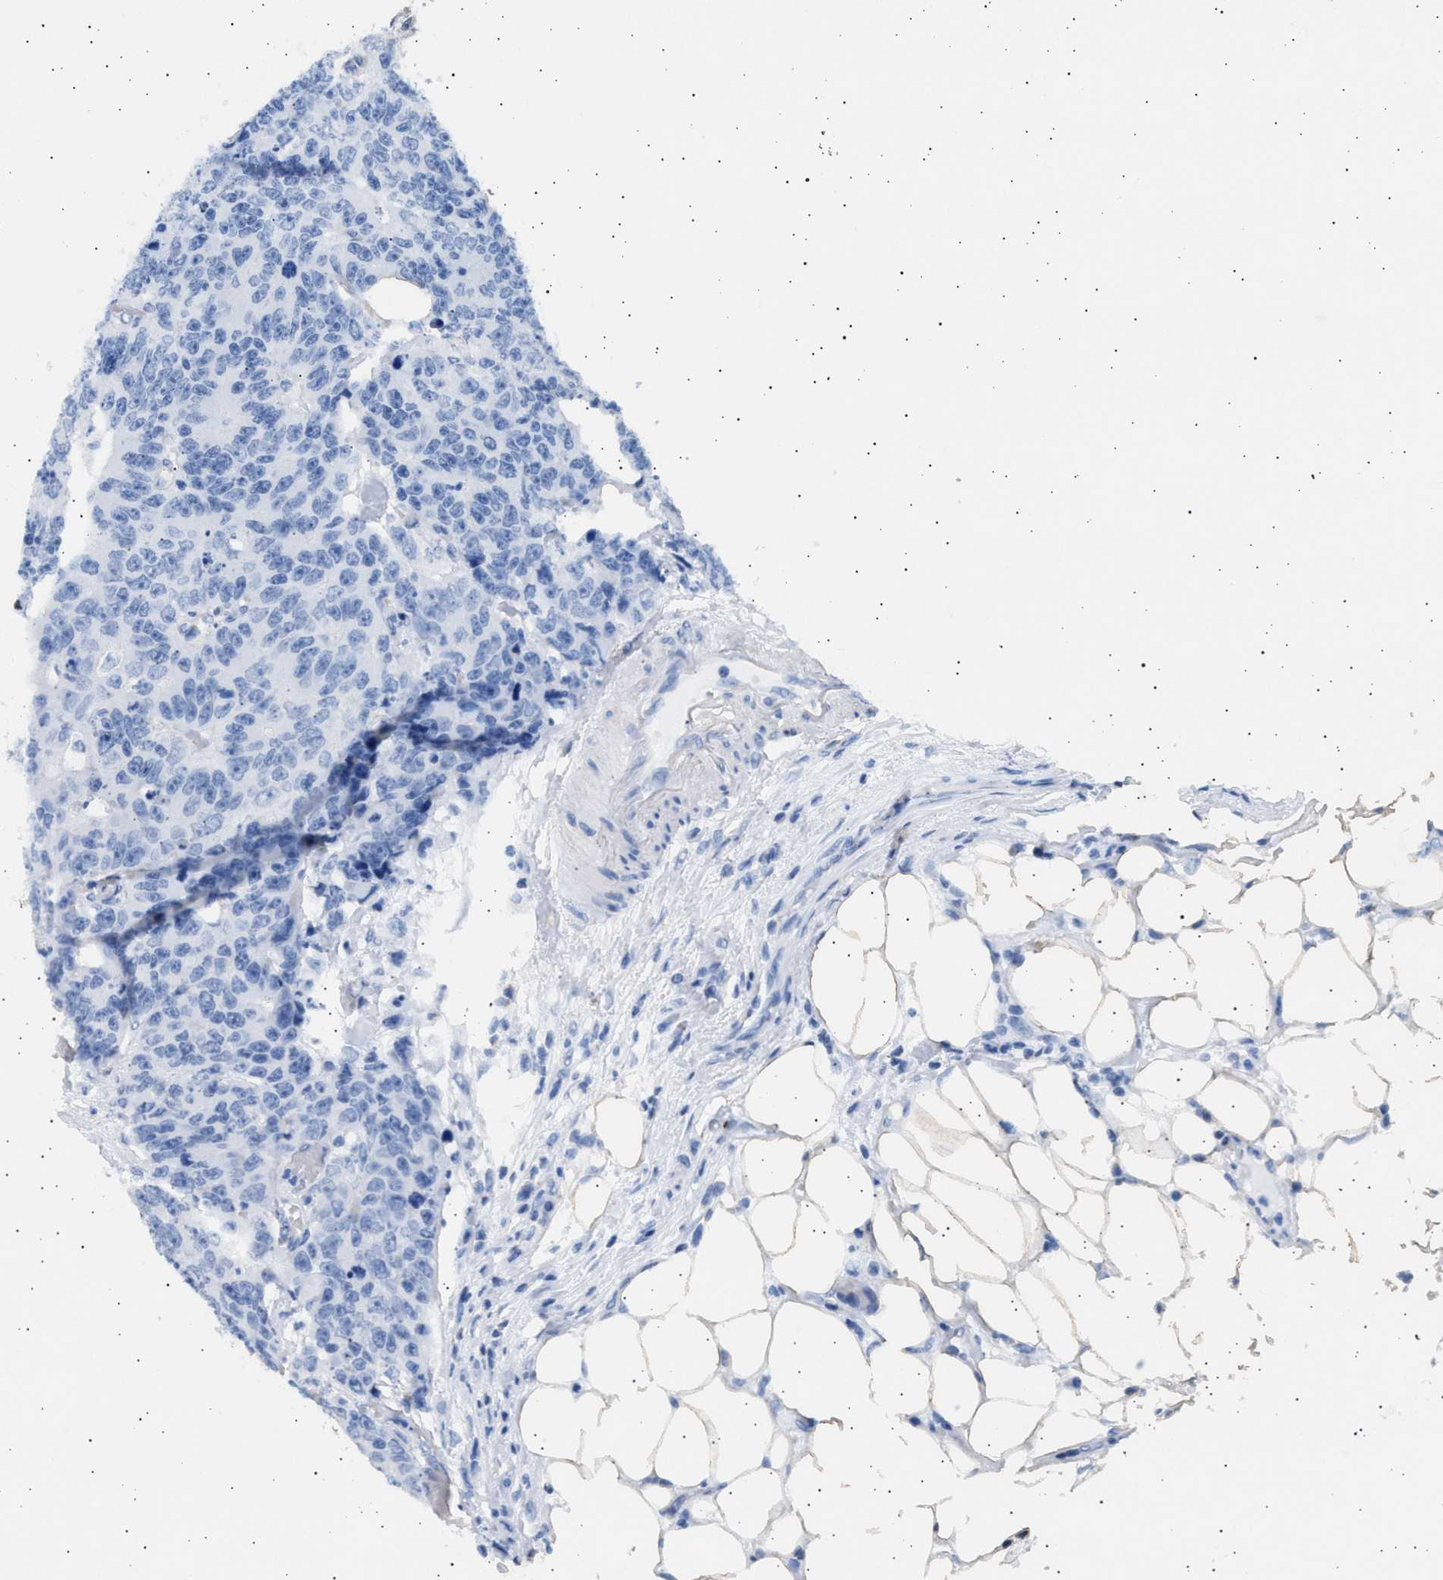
{"staining": {"intensity": "negative", "quantity": "none", "location": "none"}, "tissue": "colorectal cancer", "cell_type": "Tumor cells", "image_type": "cancer", "snomed": [{"axis": "morphology", "description": "Adenocarcinoma, NOS"}, {"axis": "topography", "description": "Colon"}], "caption": "Tumor cells show no significant protein positivity in adenocarcinoma (colorectal).", "gene": "GRAP2", "patient": {"sex": "female", "age": 86}}